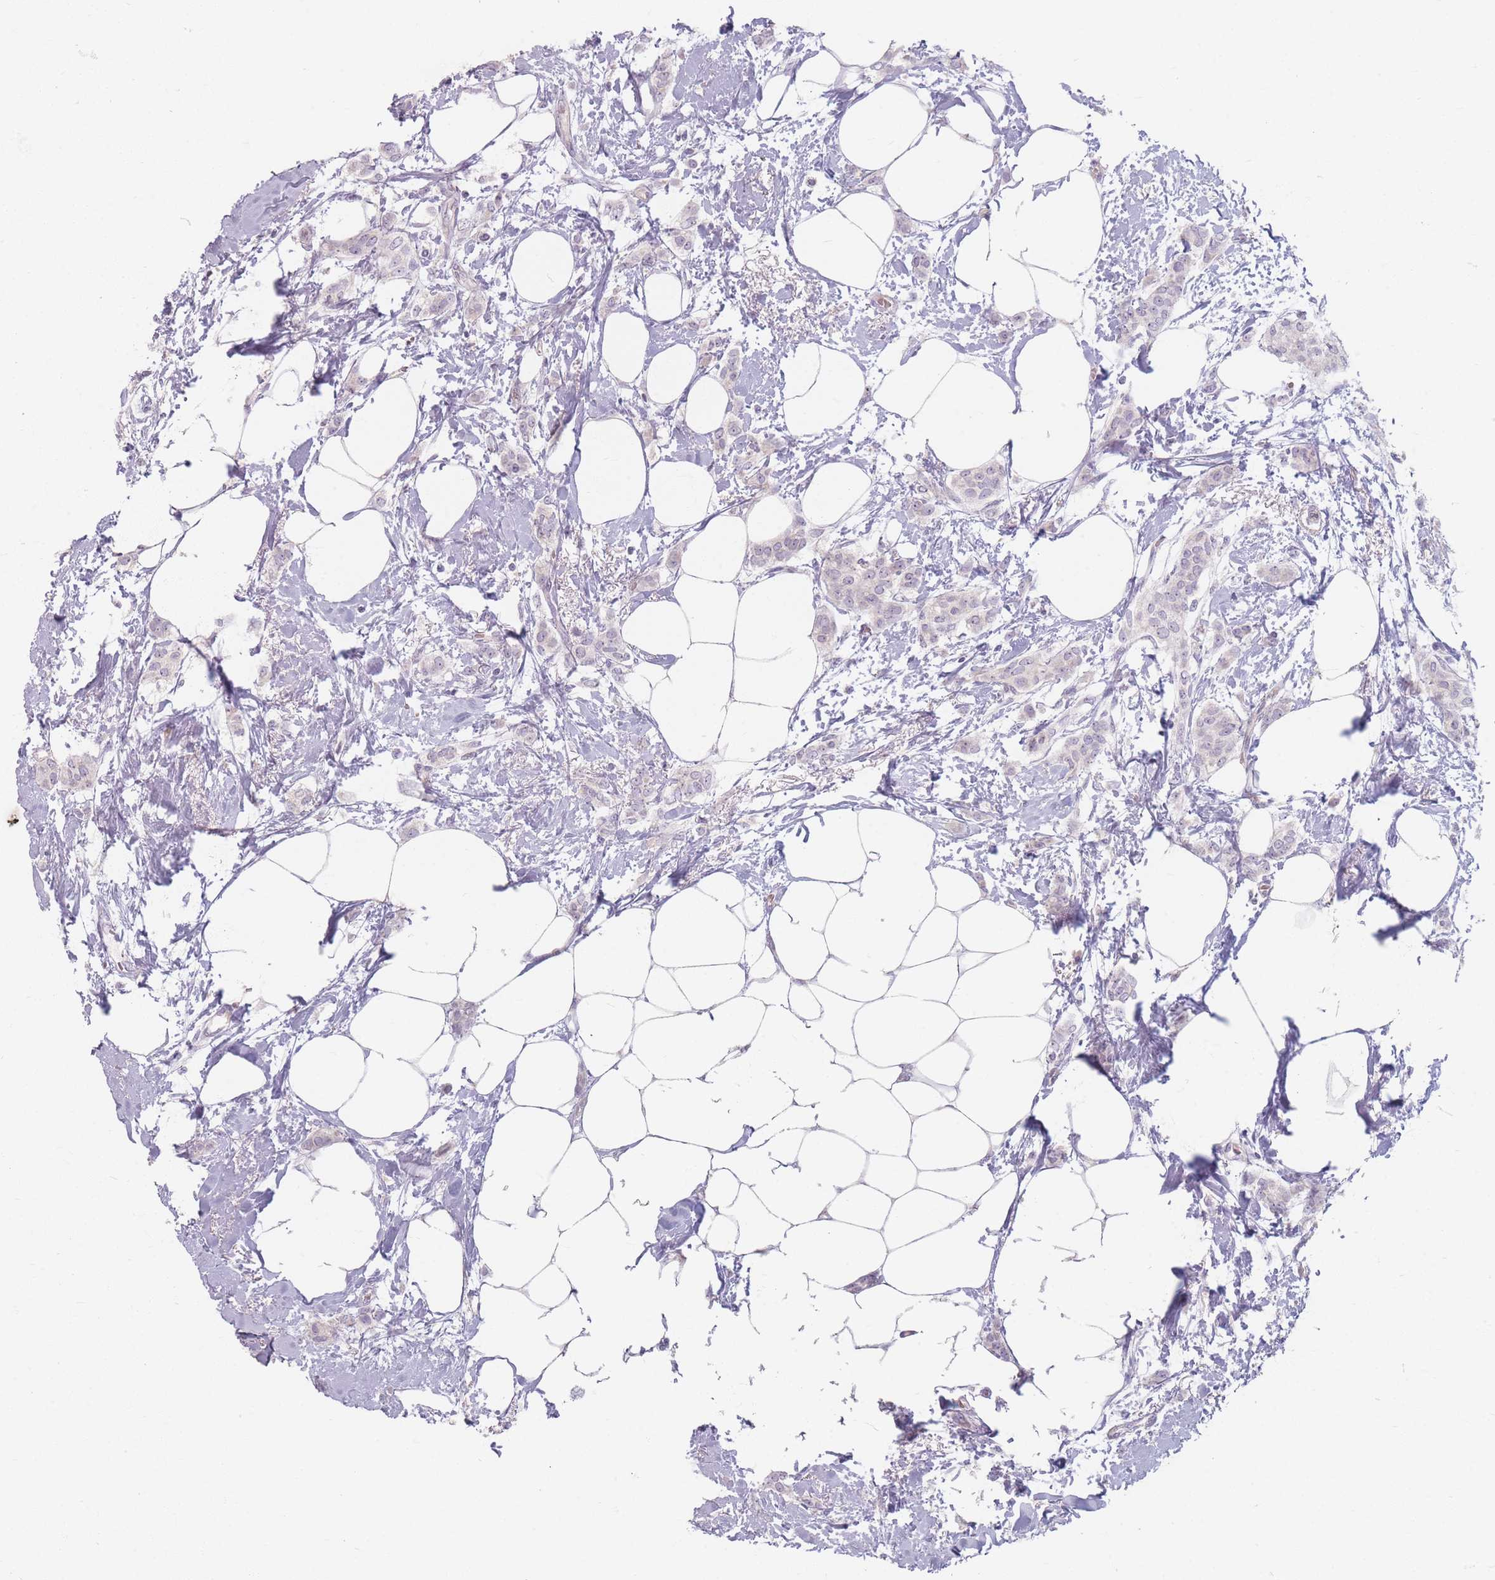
{"staining": {"intensity": "negative", "quantity": "none", "location": "none"}, "tissue": "breast cancer", "cell_type": "Tumor cells", "image_type": "cancer", "snomed": [{"axis": "morphology", "description": "Duct carcinoma"}, {"axis": "topography", "description": "Breast"}], "caption": "IHC of human breast cancer reveals no positivity in tumor cells. The staining was performed using DAB to visualize the protein expression in brown, while the nuclei were stained in blue with hematoxylin (Magnification: 20x).", "gene": "CHCHD7", "patient": {"sex": "female", "age": 72}}